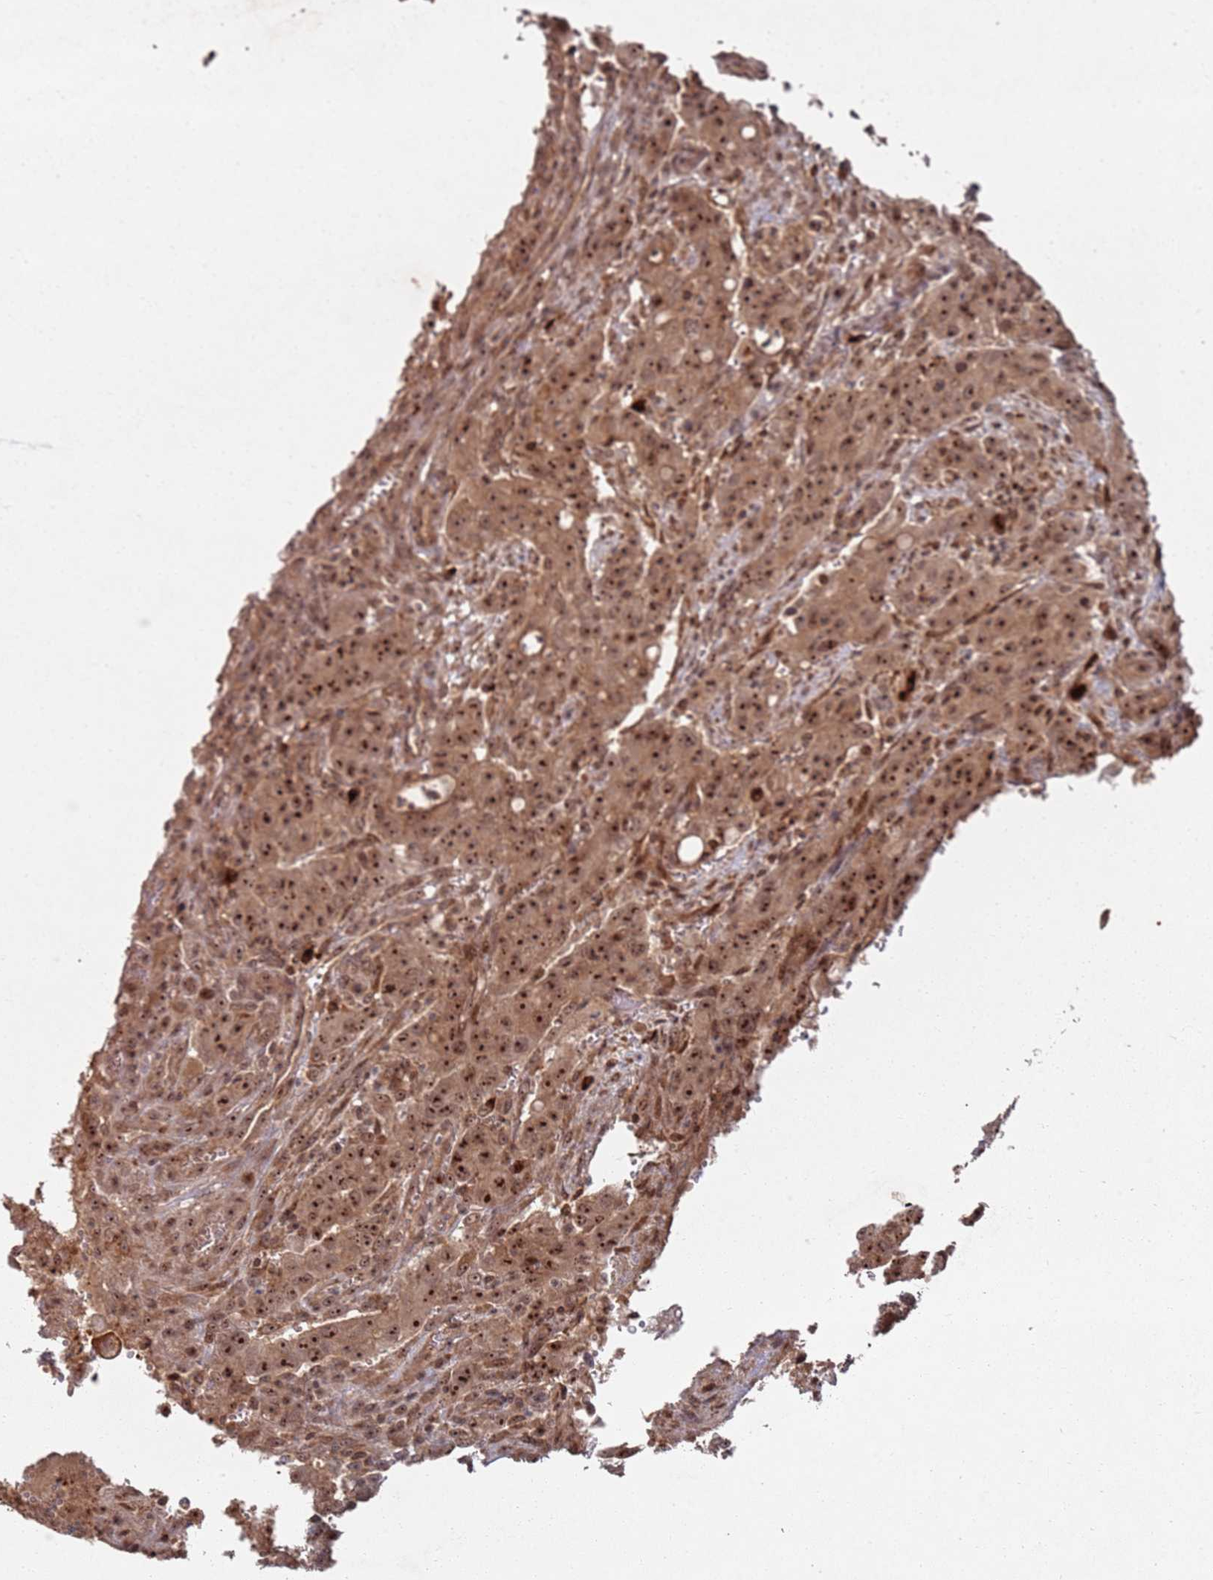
{"staining": {"intensity": "moderate", "quantity": ">75%", "location": "cytoplasmic/membranous,nuclear"}, "tissue": "colorectal cancer", "cell_type": "Tumor cells", "image_type": "cancer", "snomed": [{"axis": "morphology", "description": "Adenocarcinoma, NOS"}, {"axis": "topography", "description": "Colon"}], "caption": "Approximately >75% of tumor cells in human colorectal cancer exhibit moderate cytoplasmic/membranous and nuclear protein expression as visualized by brown immunohistochemical staining.", "gene": "UTP11", "patient": {"sex": "male", "age": 62}}